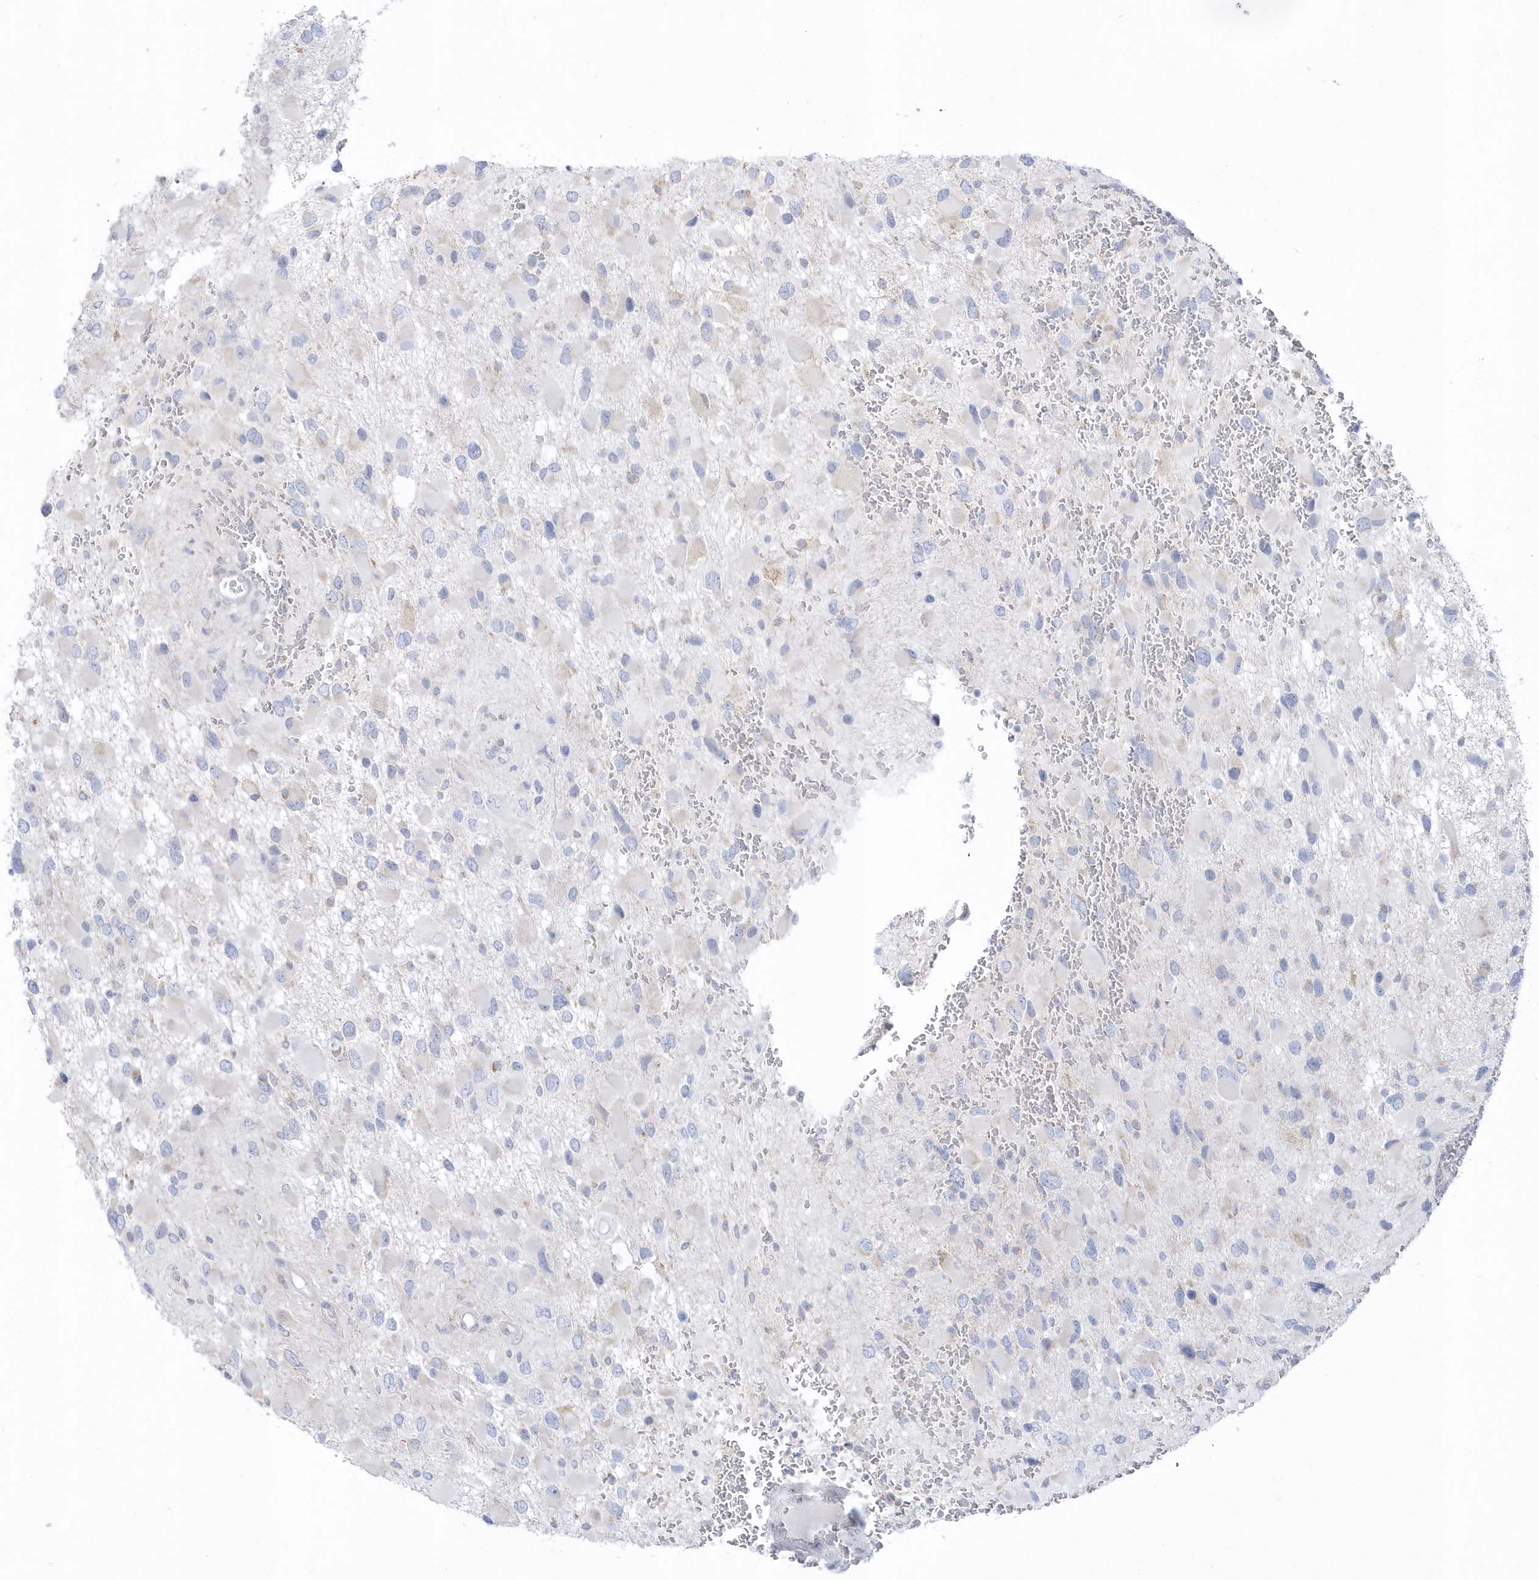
{"staining": {"intensity": "negative", "quantity": "none", "location": "none"}, "tissue": "glioma", "cell_type": "Tumor cells", "image_type": "cancer", "snomed": [{"axis": "morphology", "description": "Glioma, malignant, High grade"}, {"axis": "topography", "description": "Brain"}], "caption": "DAB immunohistochemical staining of human malignant glioma (high-grade) exhibits no significant expression in tumor cells.", "gene": "PCBD1", "patient": {"sex": "male", "age": 53}}